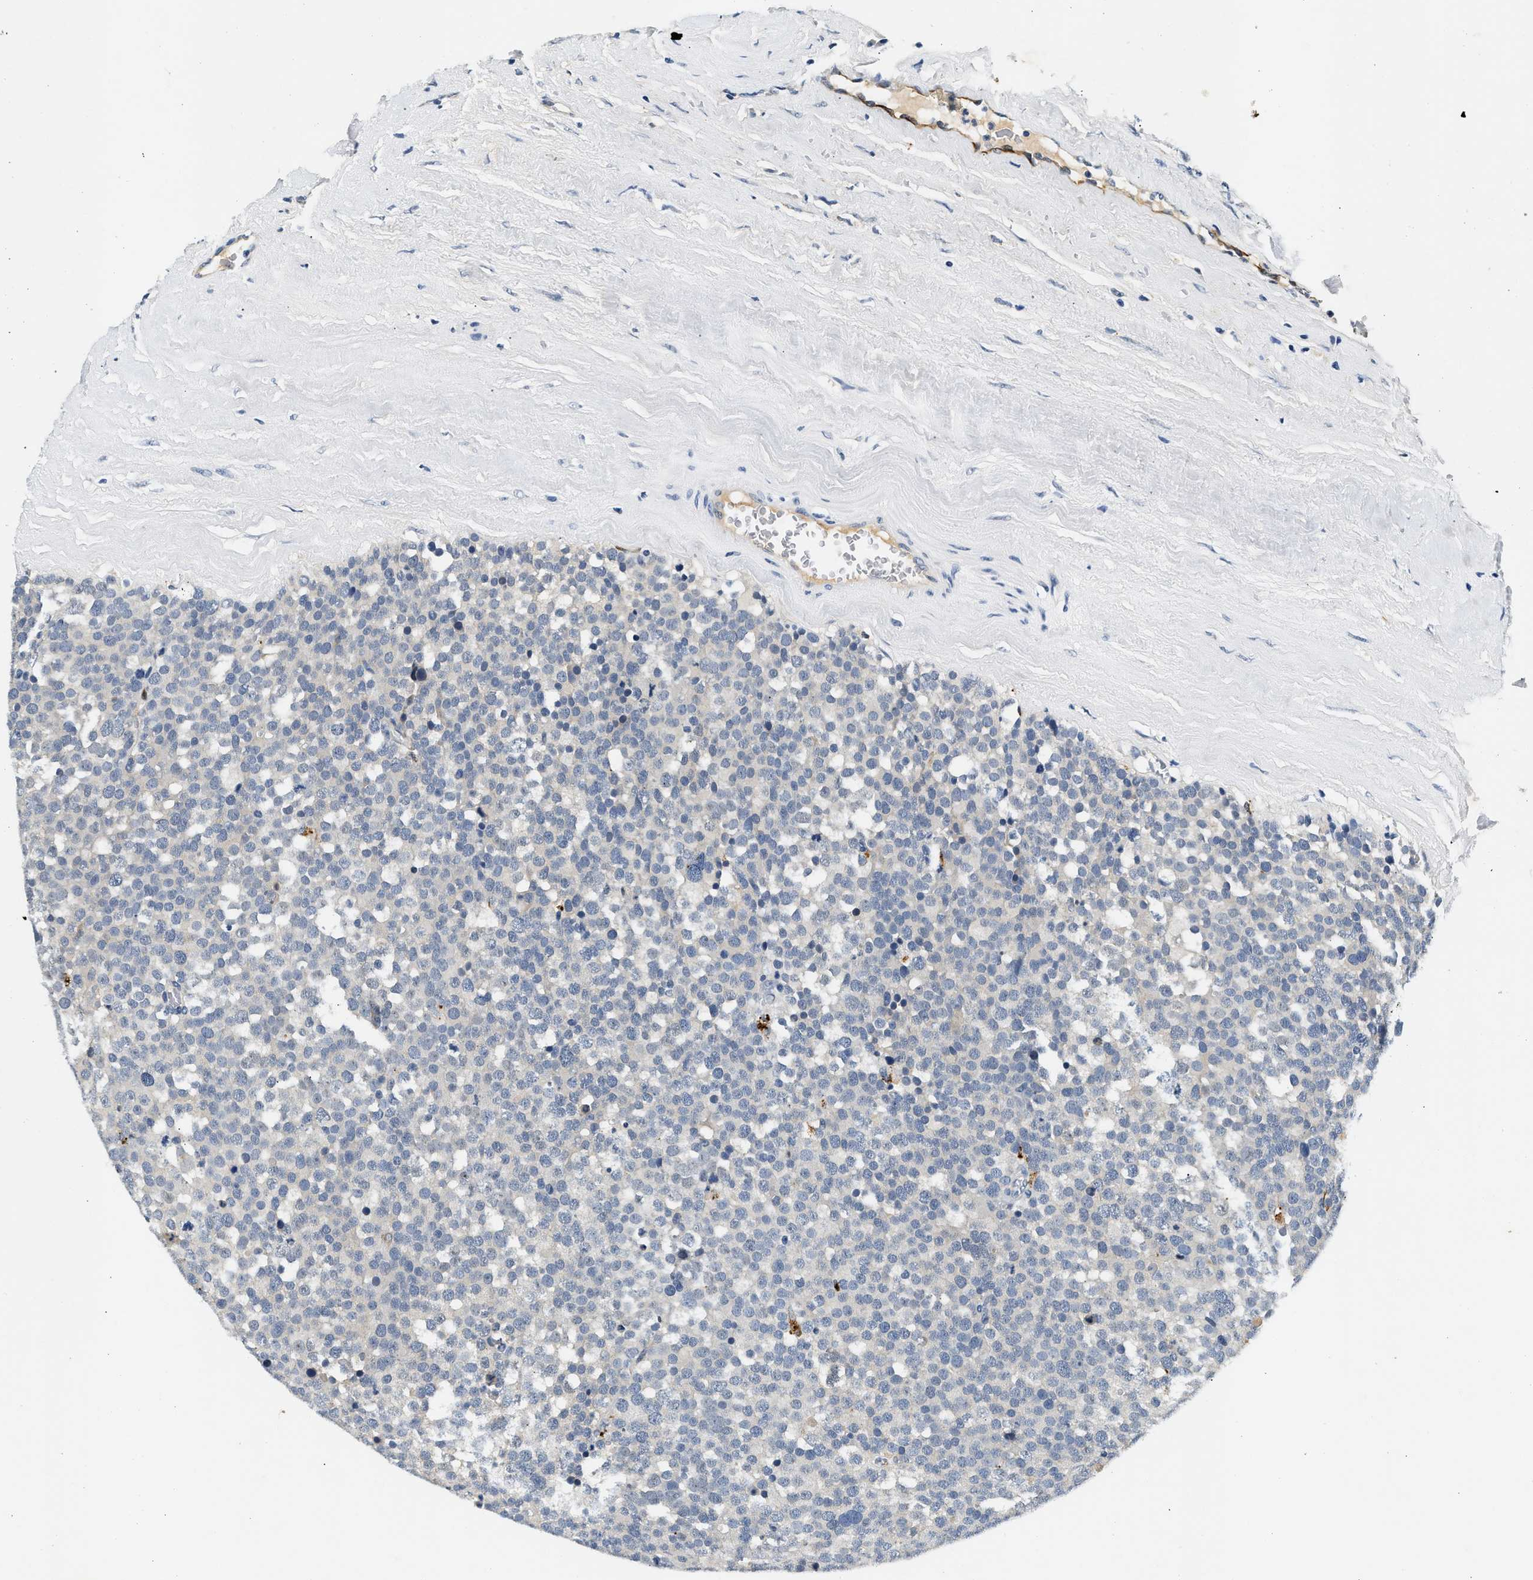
{"staining": {"intensity": "negative", "quantity": "none", "location": "none"}, "tissue": "testis cancer", "cell_type": "Tumor cells", "image_type": "cancer", "snomed": [{"axis": "morphology", "description": "Normal tissue, NOS"}, {"axis": "morphology", "description": "Seminoma, NOS"}, {"axis": "topography", "description": "Testis"}], "caption": "The IHC micrograph has no significant expression in tumor cells of testis seminoma tissue.", "gene": "MED22", "patient": {"sex": "male", "age": 71}}